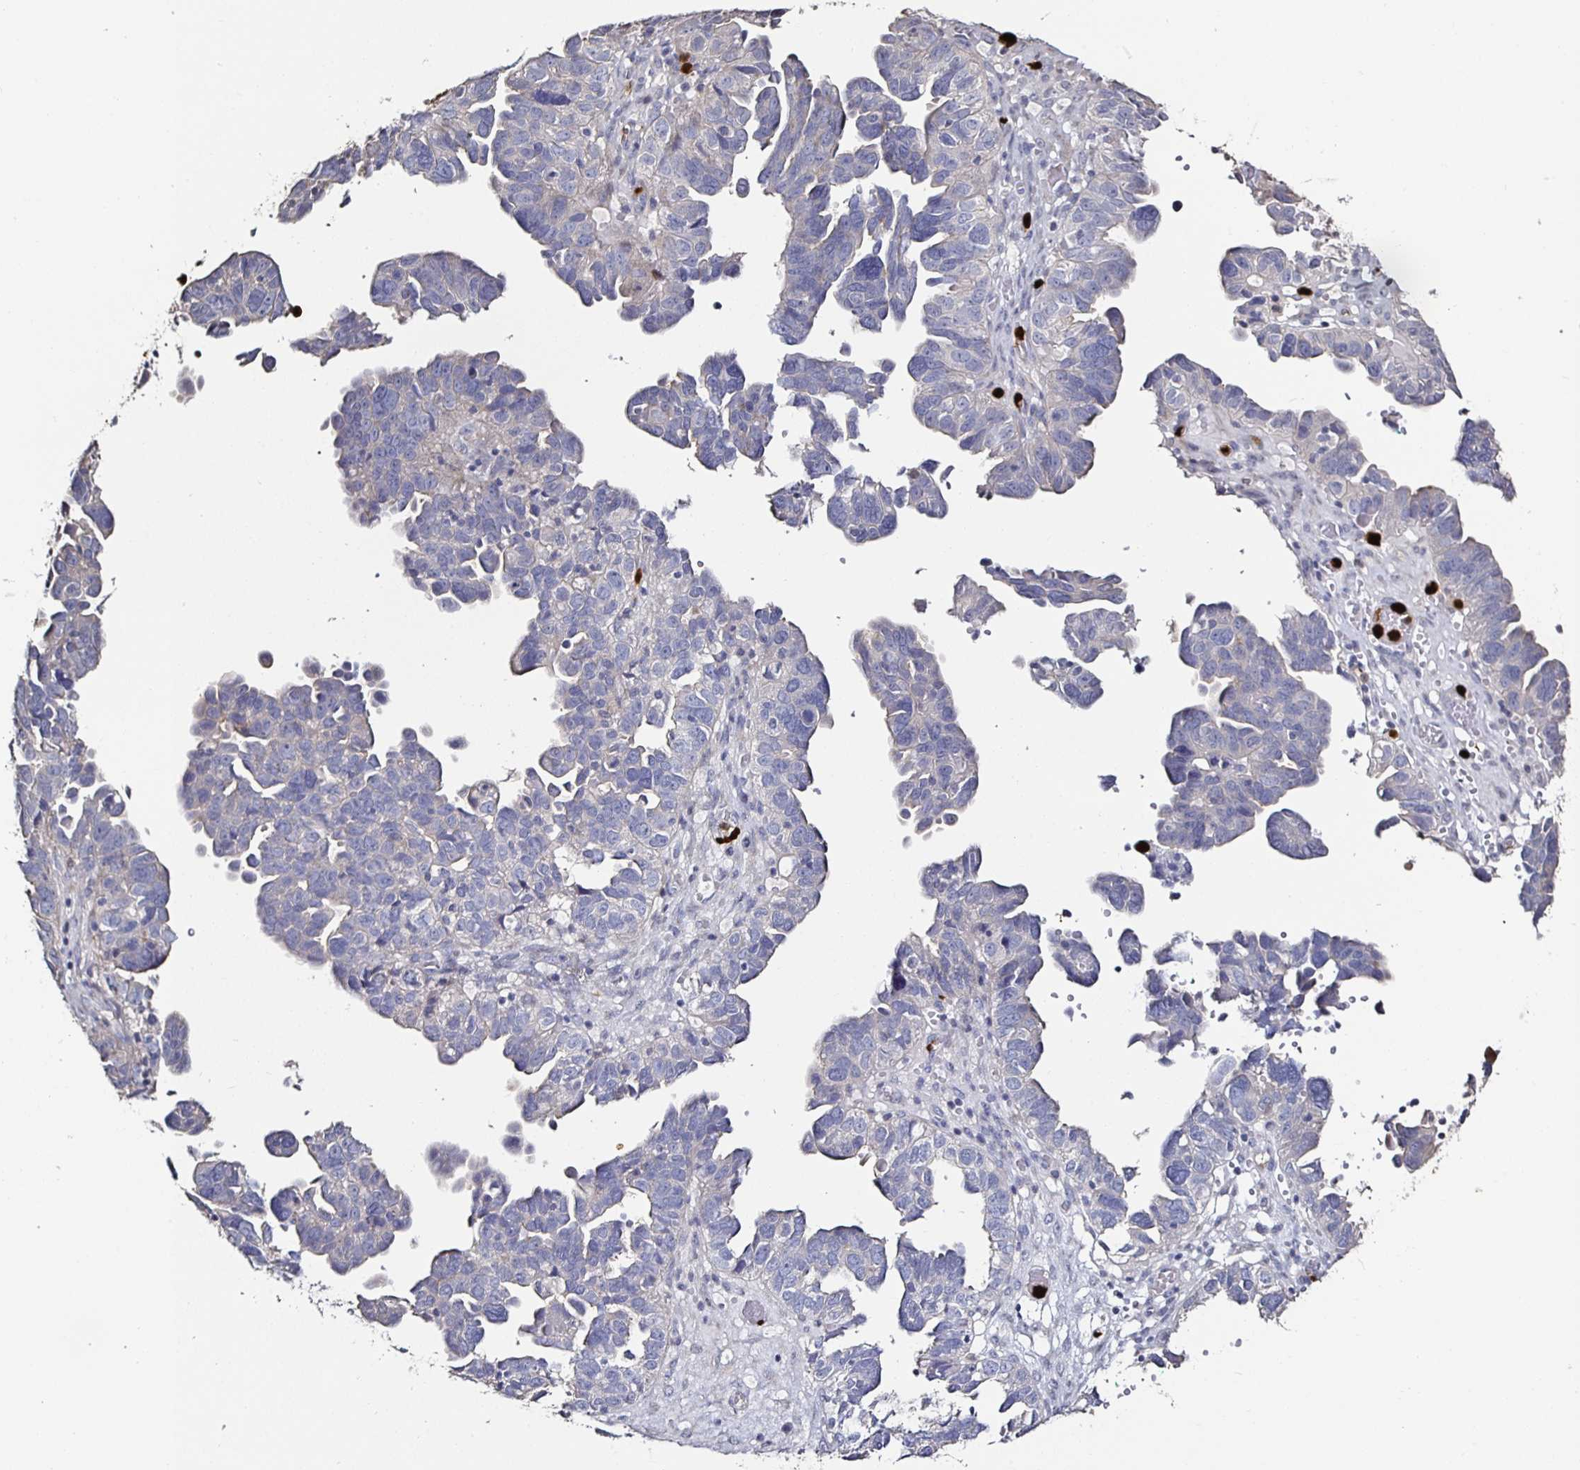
{"staining": {"intensity": "negative", "quantity": "none", "location": "none"}, "tissue": "ovarian cancer", "cell_type": "Tumor cells", "image_type": "cancer", "snomed": [{"axis": "morphology", "description": "Cystadenocarcinoma, serous, NOS"}, {"axis": "topography", "description": "Ovary"}], "caption": "Immunohistochemical staining of serous cystadenocarcinoma (ovarian) displays no significant staining in tumor cells.", "gene": "TLR4", "patient": {"sex": "female", "age": 64}}